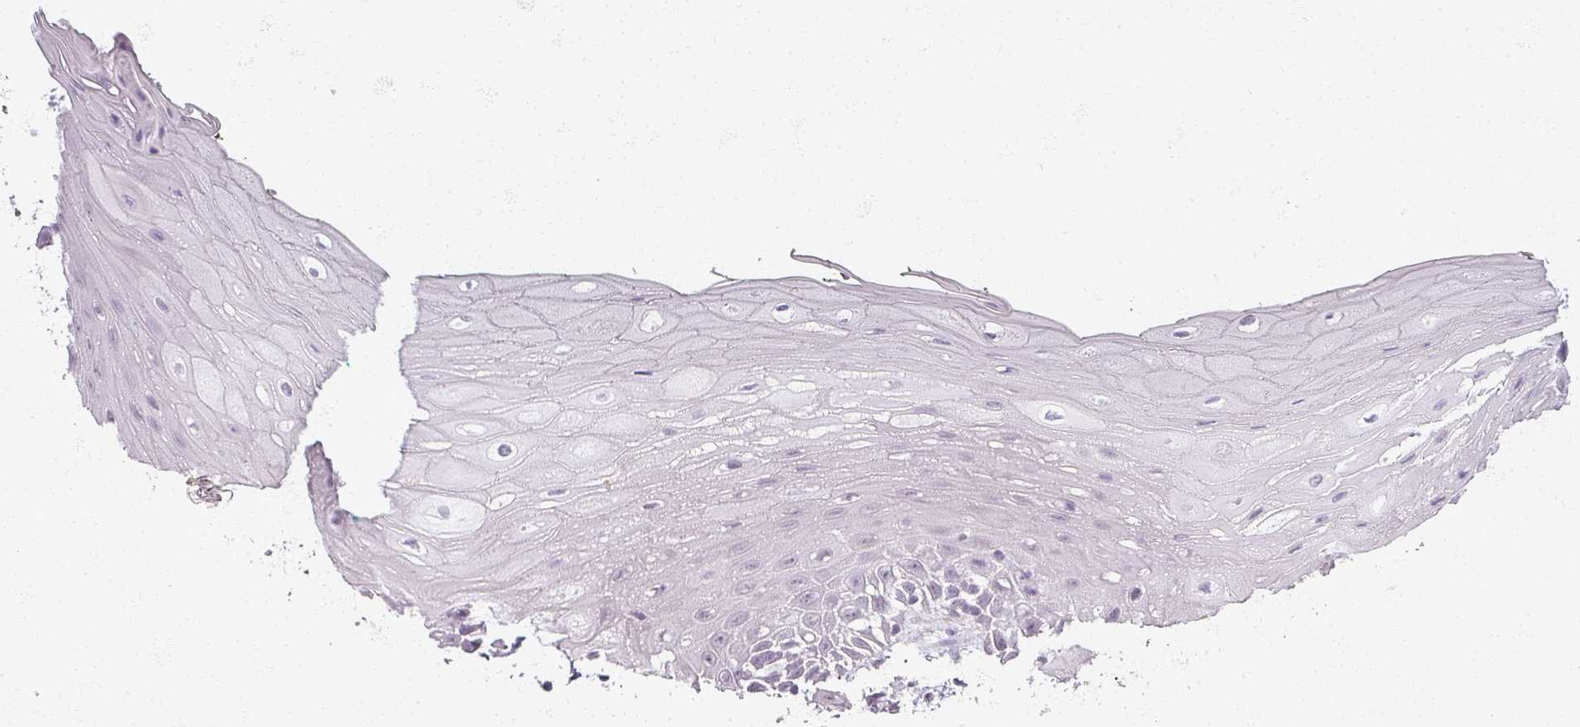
{"staining": {"intensity": "negative", "quantity": "none", "location": "none"}, "tissue": "oral mucosa", "cell_type": "Squamous epithelial cells", "image_type": "normal", "snomed": [{"axis": "morphology", "description": "Normal tissue, NOS"}, {"axis": "topography", "description": "Oral tissue"}, {"axis": "topography", "description": "Tounge, NOS"}], "caption": "This is an IHC histopathology image of benign oral mucosa. There is no staining in squamous epithelial cells.", "gene": "RFPL2", "patient": {"sex": "female", "age": 59}}